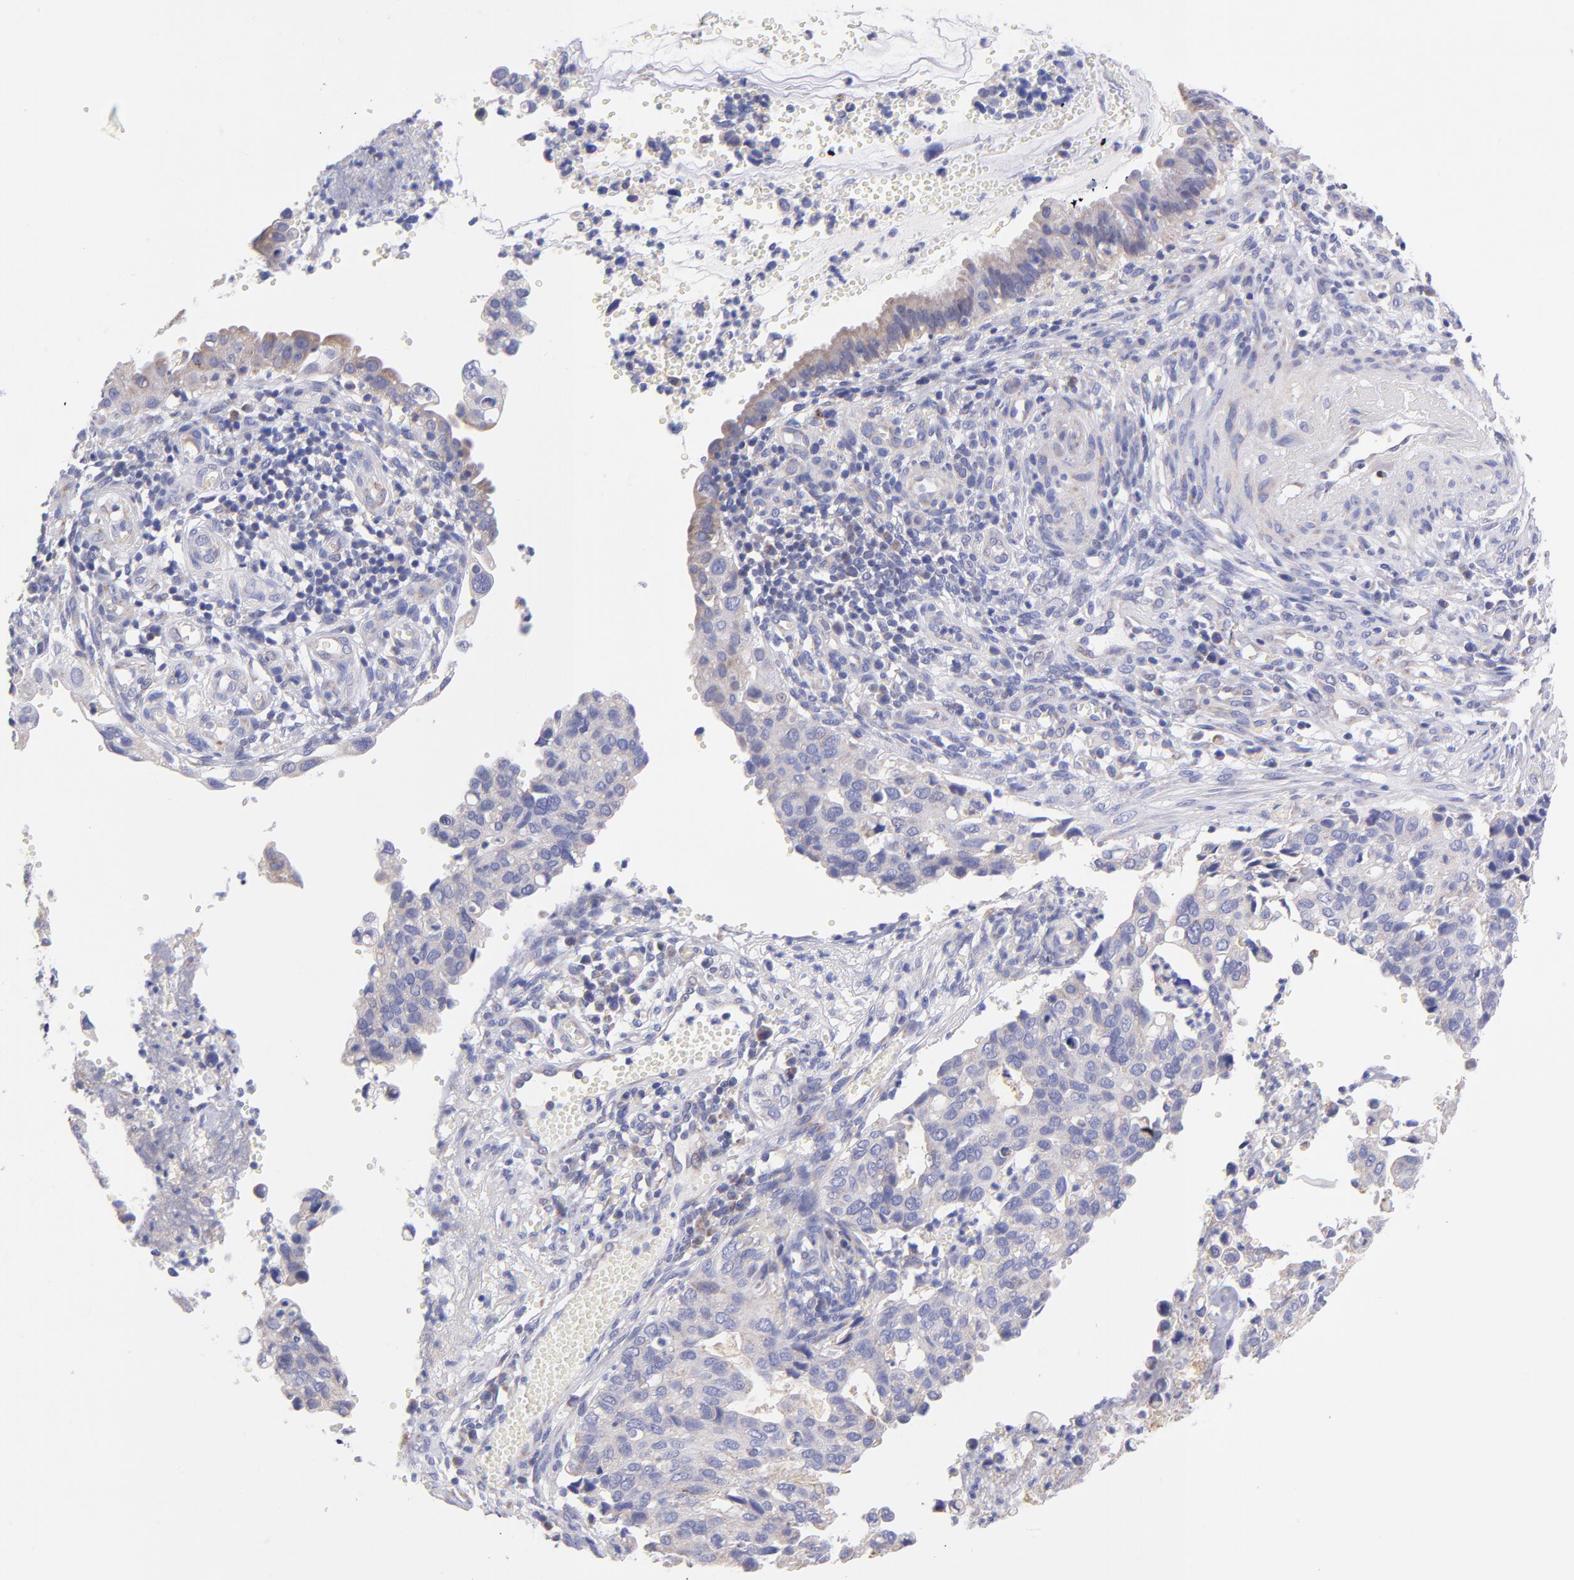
{"staining": {"intensity": "weak", "quantity": "25%-75%", "location": "cytoplasmic/membranous"}, "tissue": "cervical cancer", "cell_type": "Tumor cells", "image_type": "cancer", "snomed": [{"axis": "morphology", "description": "Normal tissue, NOS"}, {"axis": "morphology", "description": "Squamous cell carcinoma, NOS"}, {"axis": "topography", "description": "Cervix"}], "caption": "A micrograph showing weak cytoplasmic/membranous positivity in approximately 25%-75% of tumor cells in cervical cancer (squamous cell carcinoma), as visualized by brown immunohistochemical staining.", "gene": "NDUFB7", "patient": {"sex": "female", "age": 45}}